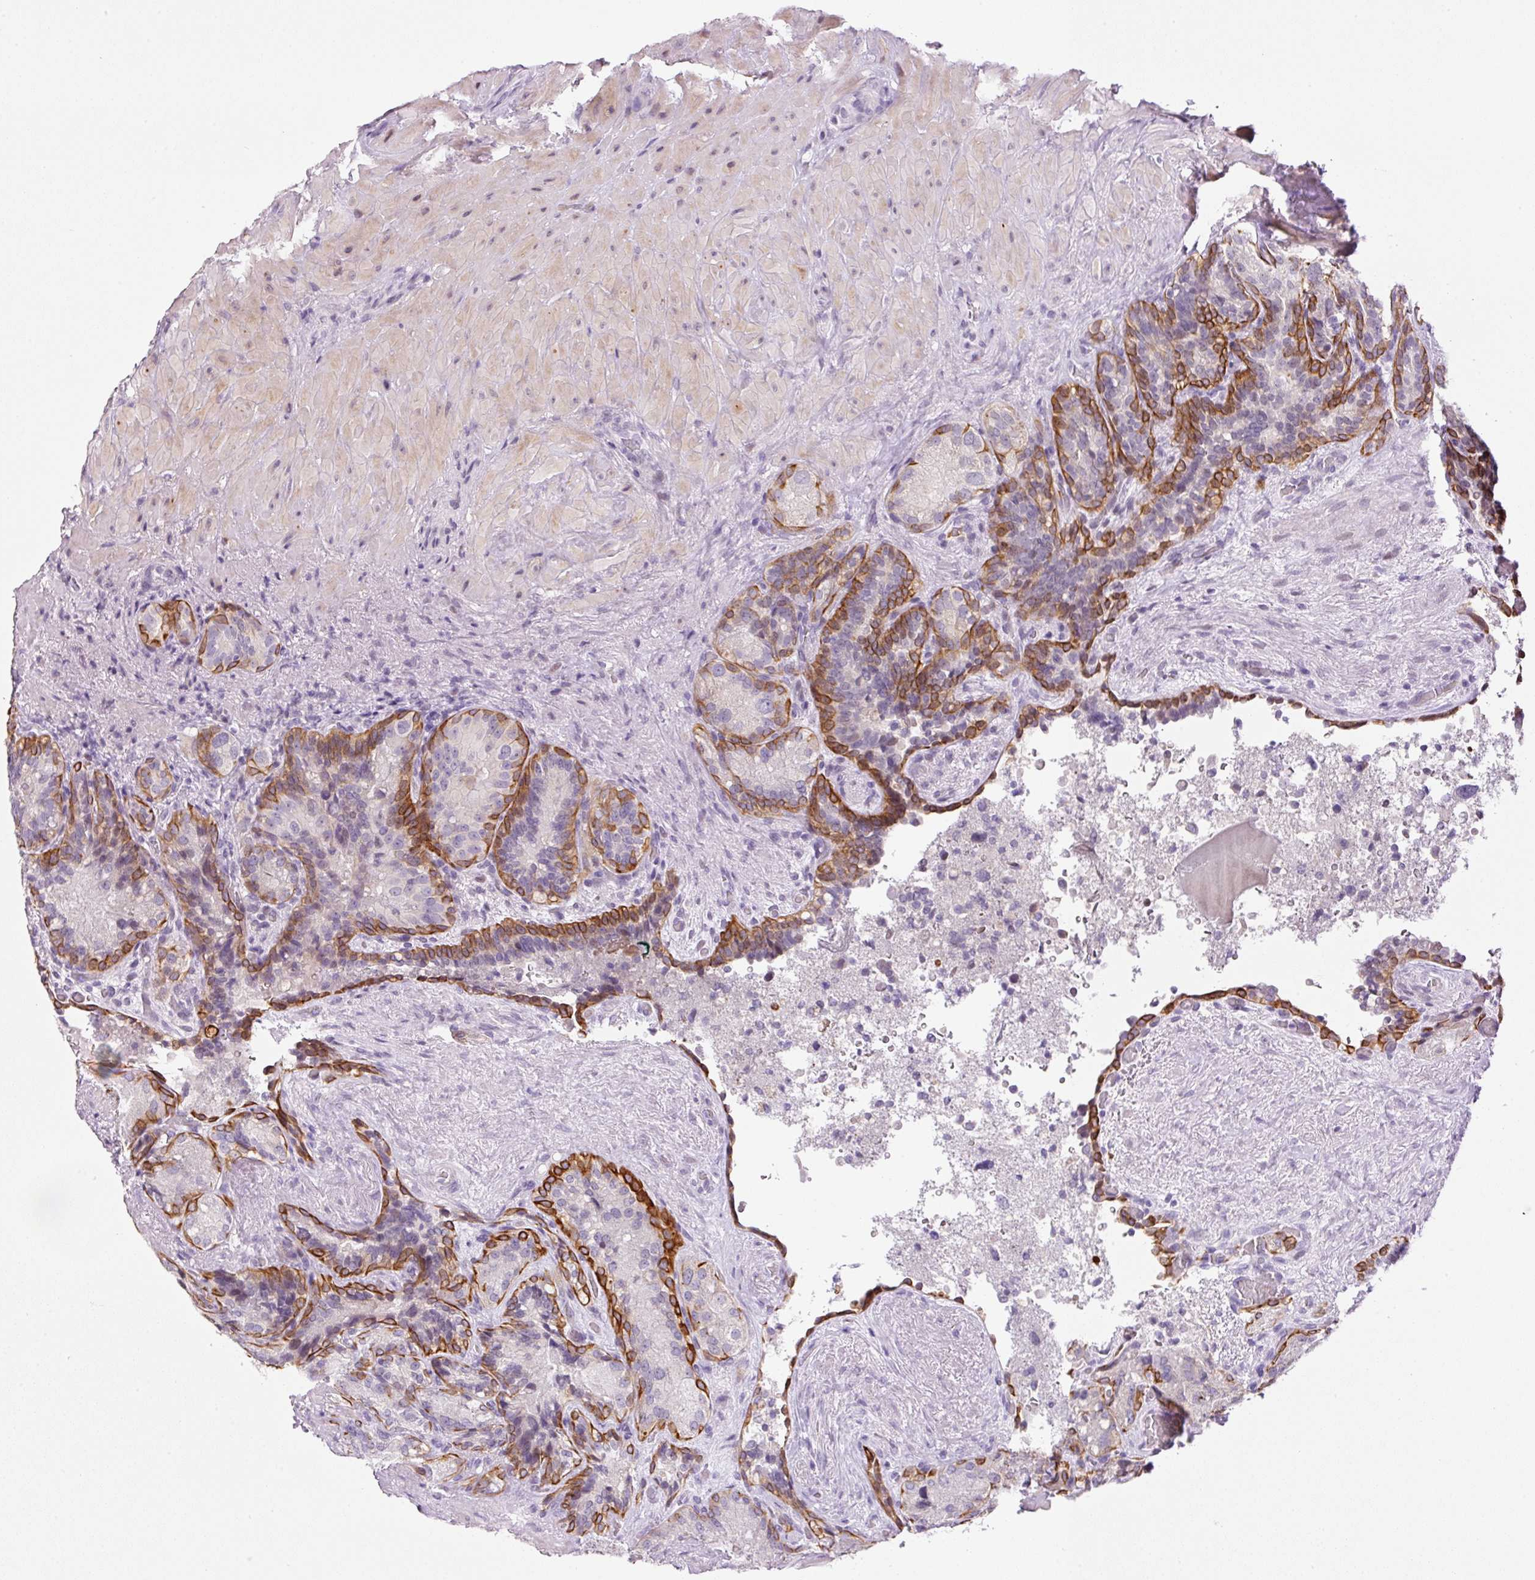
{"staining": {"intensity": "strong", "quantity": "25%-75%", "location": "cytoplasmic/membranous"}, "tissue": "seminal vesicle", "cell_type": "Glandular cells", "image_type": "normal", "snomed": [{"axis": "morphology", "description": "Normal tissue, NOS"}, {"axis": "topography", "description": "Seminal veicle"}], "caption": "Unremarkable seminal vesicle reveals strong cytoplasmic/membranous positivity in about 25%-75% of glandular cells, visualized by immunohistochemistry. (DAB (3,3'-diaminobenzidine) IHC, brown staining for protein, blue staining for nuclei).", "gene": "SRC", "patient": {"sex": "male", "age": 69}}